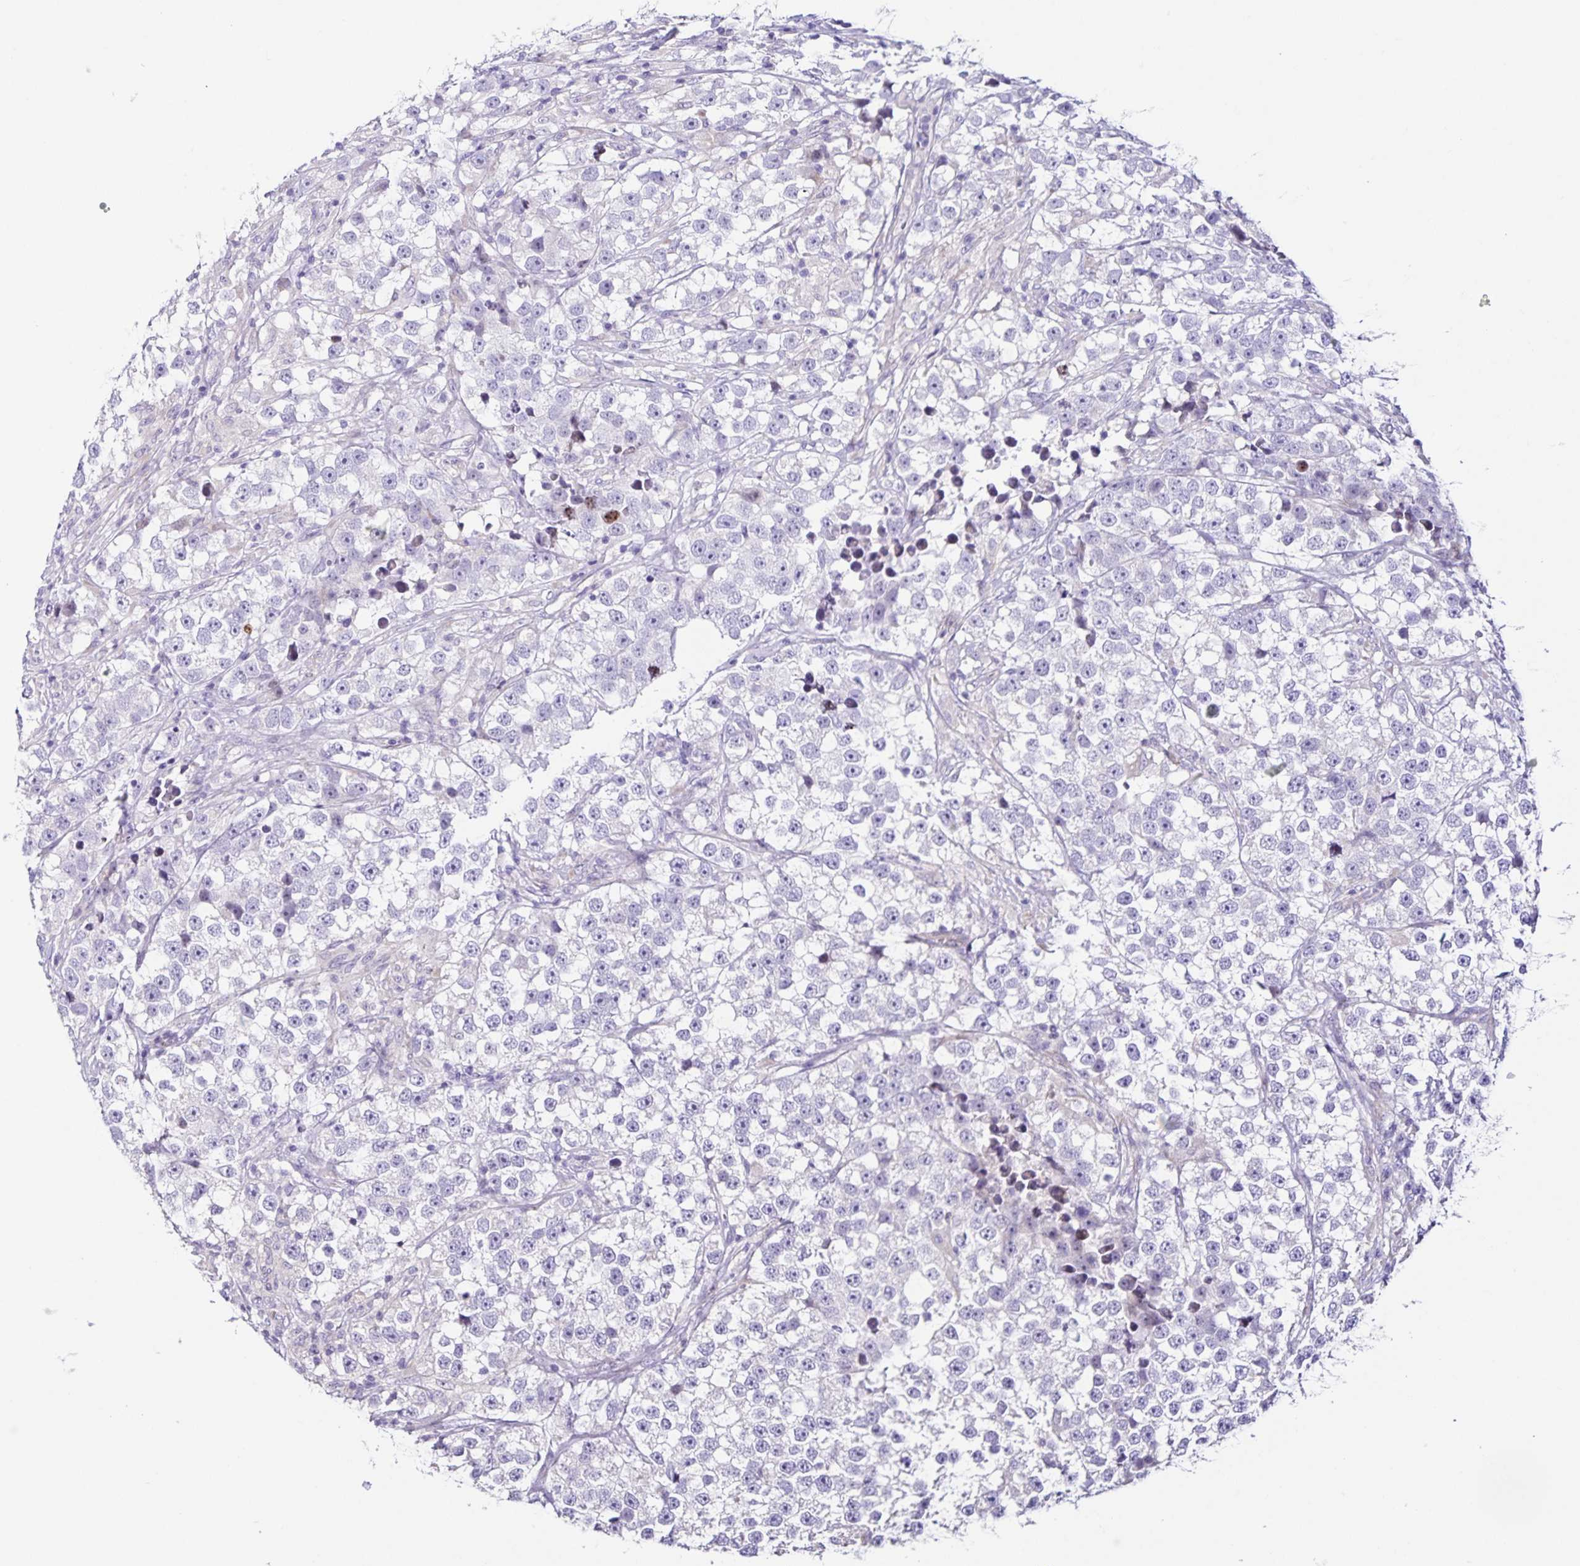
{"staining": {"intensity": "negative", "quantity": "none", "location": "none"}, "tissue": "testis cancer", "cell_type": "Tumor cells", "image_type": "cancer", "snomed": [{"axis": "morphology", "description": "Seminoma, NOS"}, {"axis": "topography", "description": "Testis"}], "caption": "IHC photomicrograph of human testis cancer stained for a protein (brown), which demonstrates no positivity in tumor cells.", "gene": "RNFT2", "patient": {"sex": "male", "age": 46}}